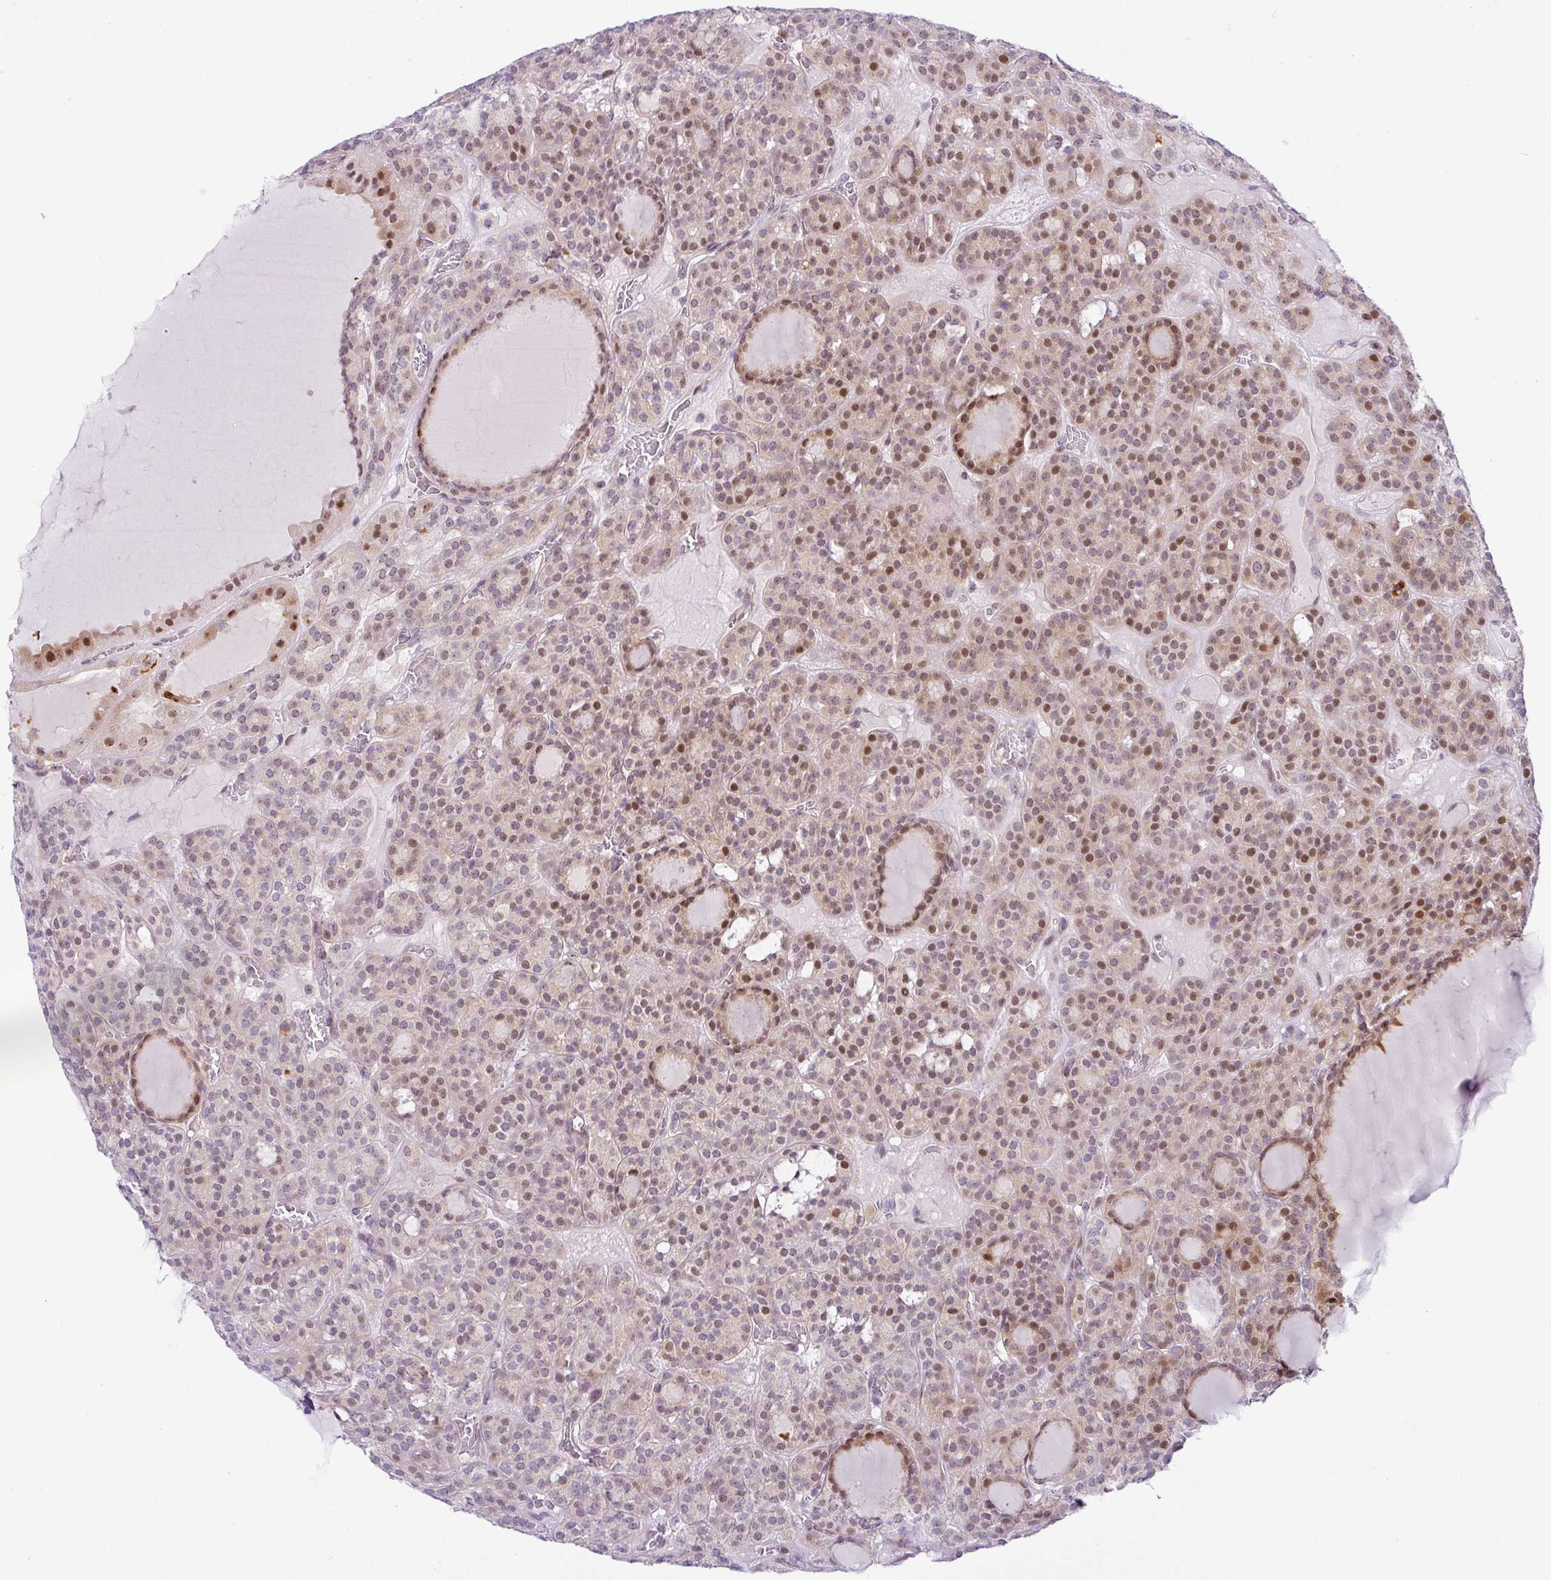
{"staining": {"intensity": "moderate", "quantity": ">75%", "location": "nuclear"}, "tissue": "thyroid cancer", "cell_type": "Tumor cells", "image_type": "cancer", "snomed": [{"axis": "morphology", "description": "Follicular adenoma carcinoma, NOS"}, {"axis": "topography", "description": "Thyroid gland"}], "caption": "Tumor cells show medium levels of moderate nuclear staining in approximately >75% of cells in human thyroid cancer (follicular adenoma carcinoma). (IHC, brightfield microscopy, high magnification).", "gene": "NDUFB2", "patient": {"sex": "female", "age": 63}}